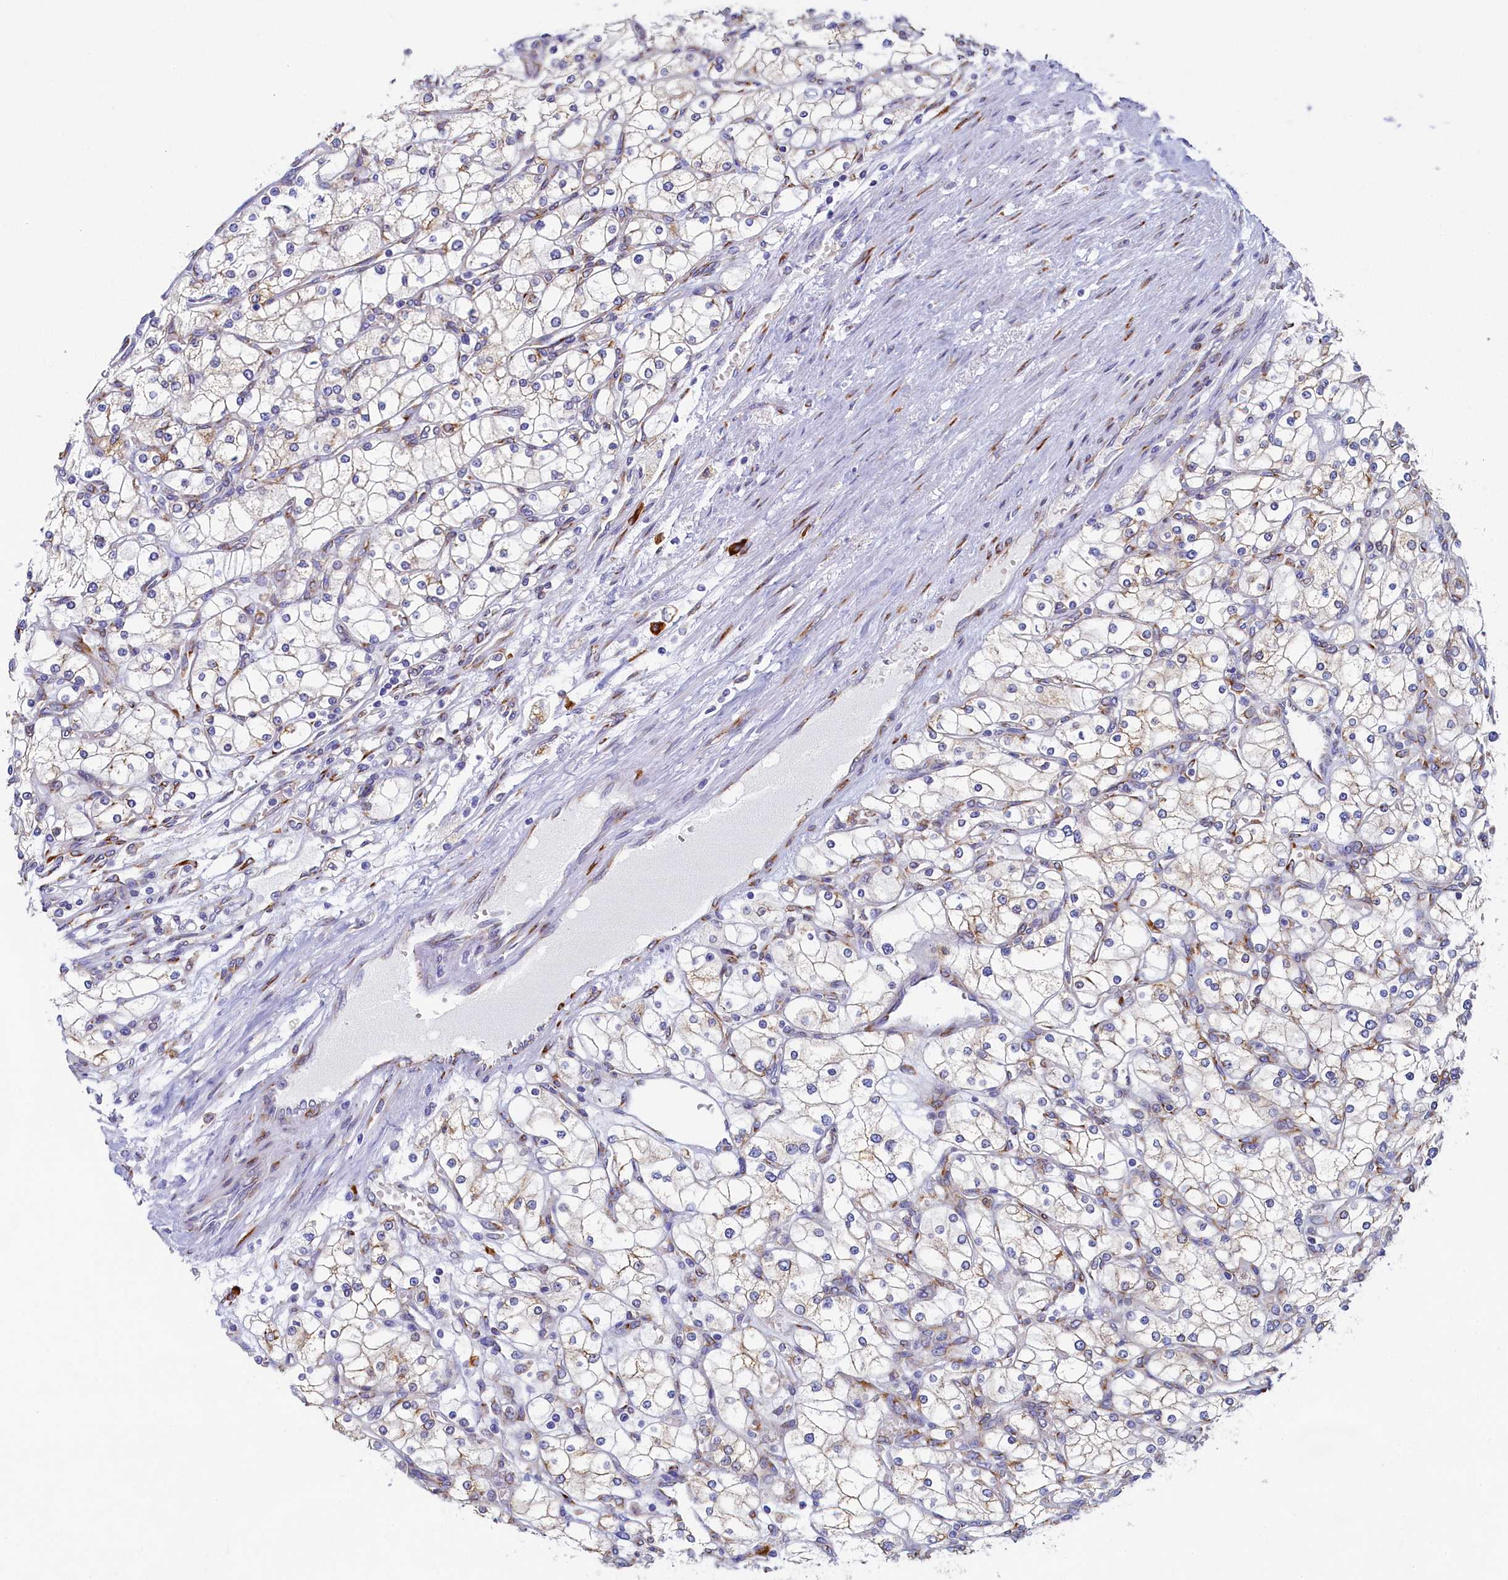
{"staining": {"intensity": "weak", "quantity": "<25%", "location": "cytoplasmic/membranous"}, "tissue": "renal cancer", "cell_type": "Tumor cells", "image_type": "cancer", "snomed": [{"axis": "morphology", "description": "Adenocarcinoma, NOS"}, {"axis": "topography", "description": "Kidney"}], "caption": "This is an immunohistochemistry (IHC) photomicrograph of renal adenocarcinoma. There is no expression in tumor cells.", "gene": "TMEM18", "patient": {"sex": "male", "age": 80}}